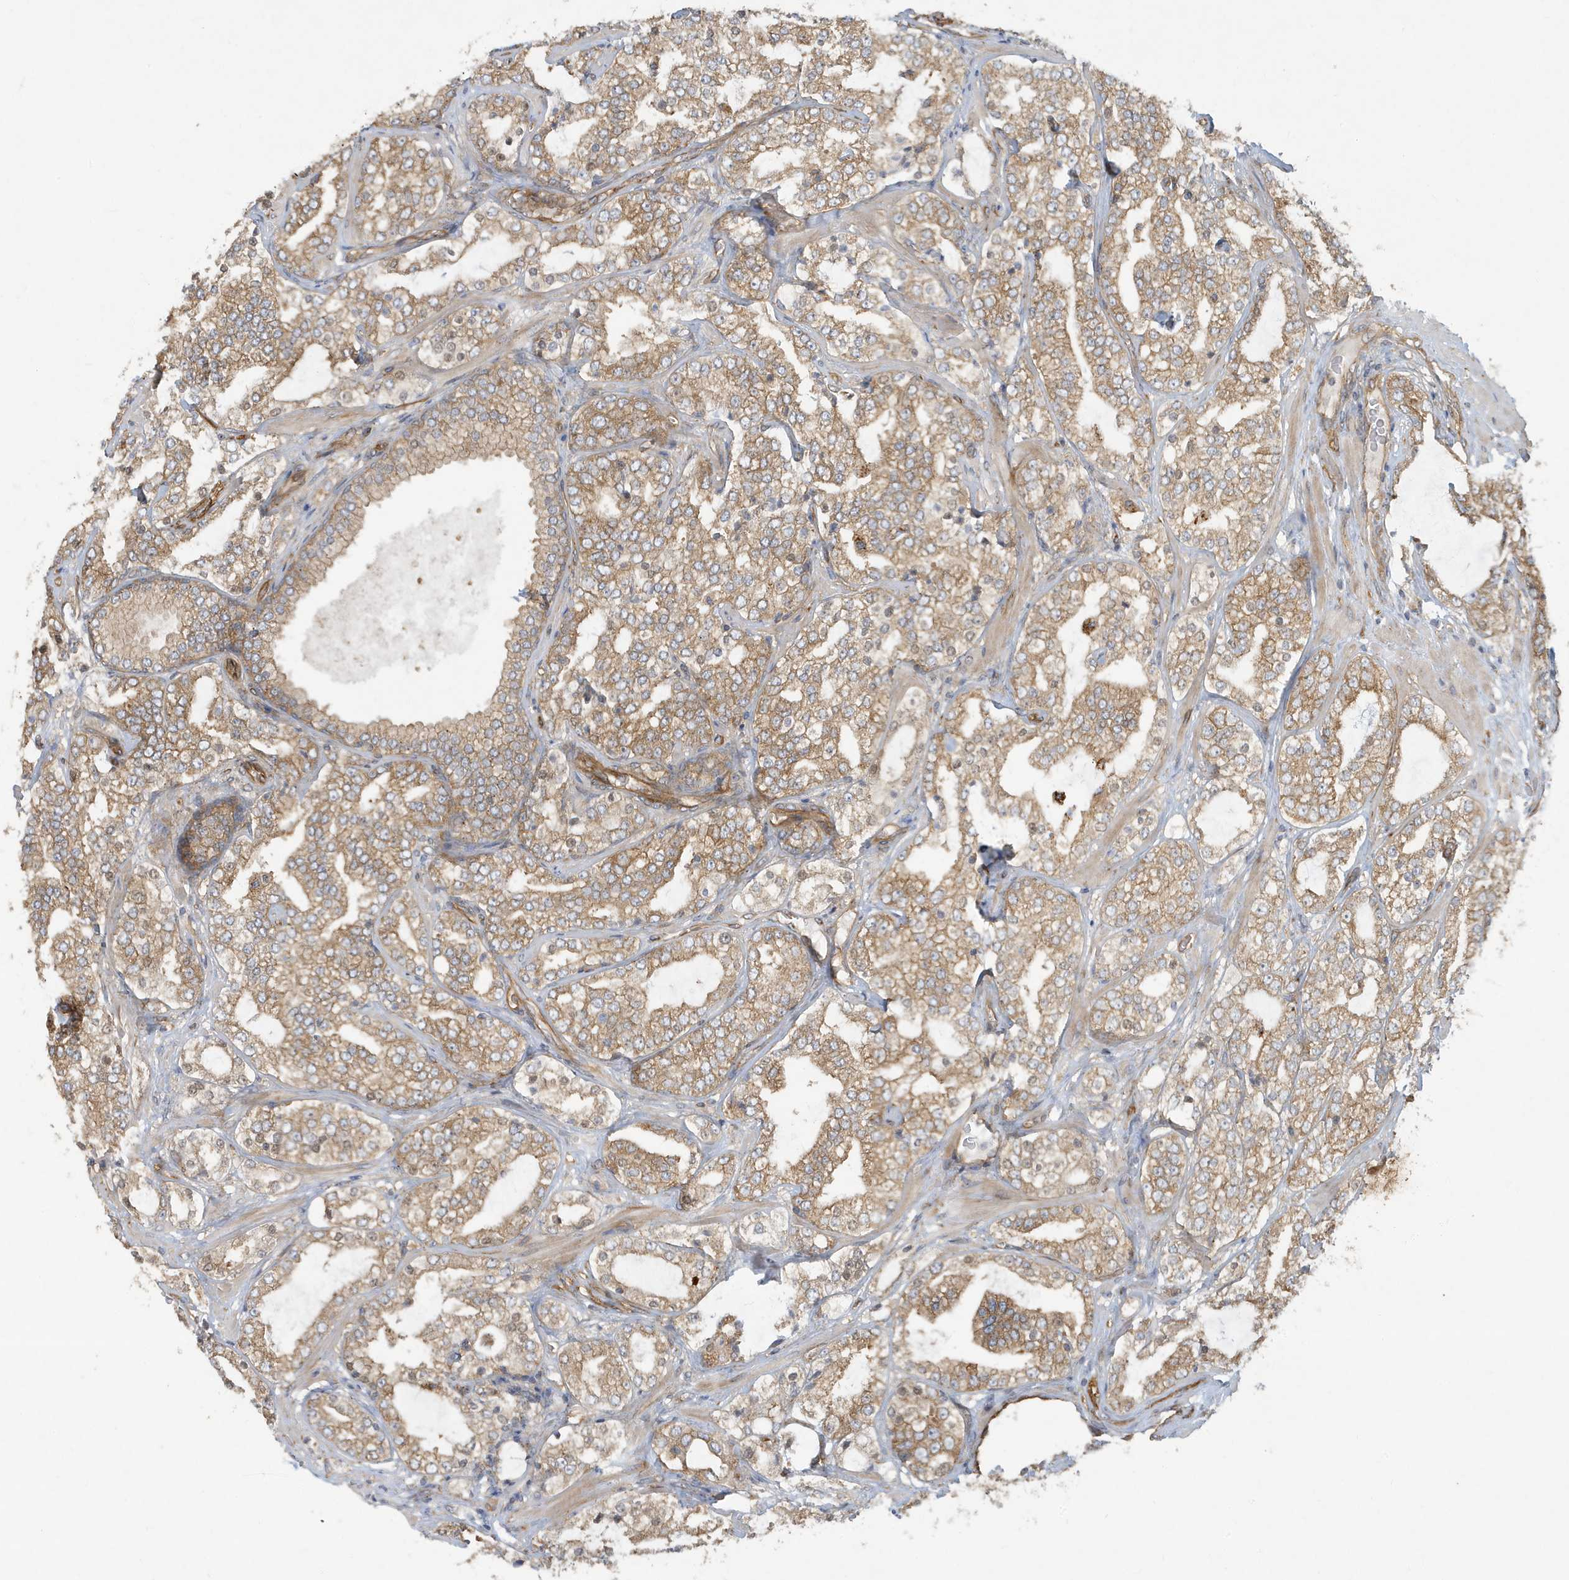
{"staining": {"intensity": "moderate", "quantity": "25%-75%", "location": "cytoplasmic/membranous"}, "tissue": "prostate cancer", "cell_type": "Tumor cells", "image_type": "cancer", "snomed": [{"axis": "morphology", "description": "Adenocarcinoma, High grade"}, {"axis": "topography", "description": "Prostate"}], "caption": "Immunohistochemical staining of human high-grade adenocarcinoma (prostate) demonstrates moderate cytoplasmic/membranous protein expression in approximately 25%-75% of tumor cells.", "gene": "ATP23", "patient": {"sex": "male", "age": 64}}